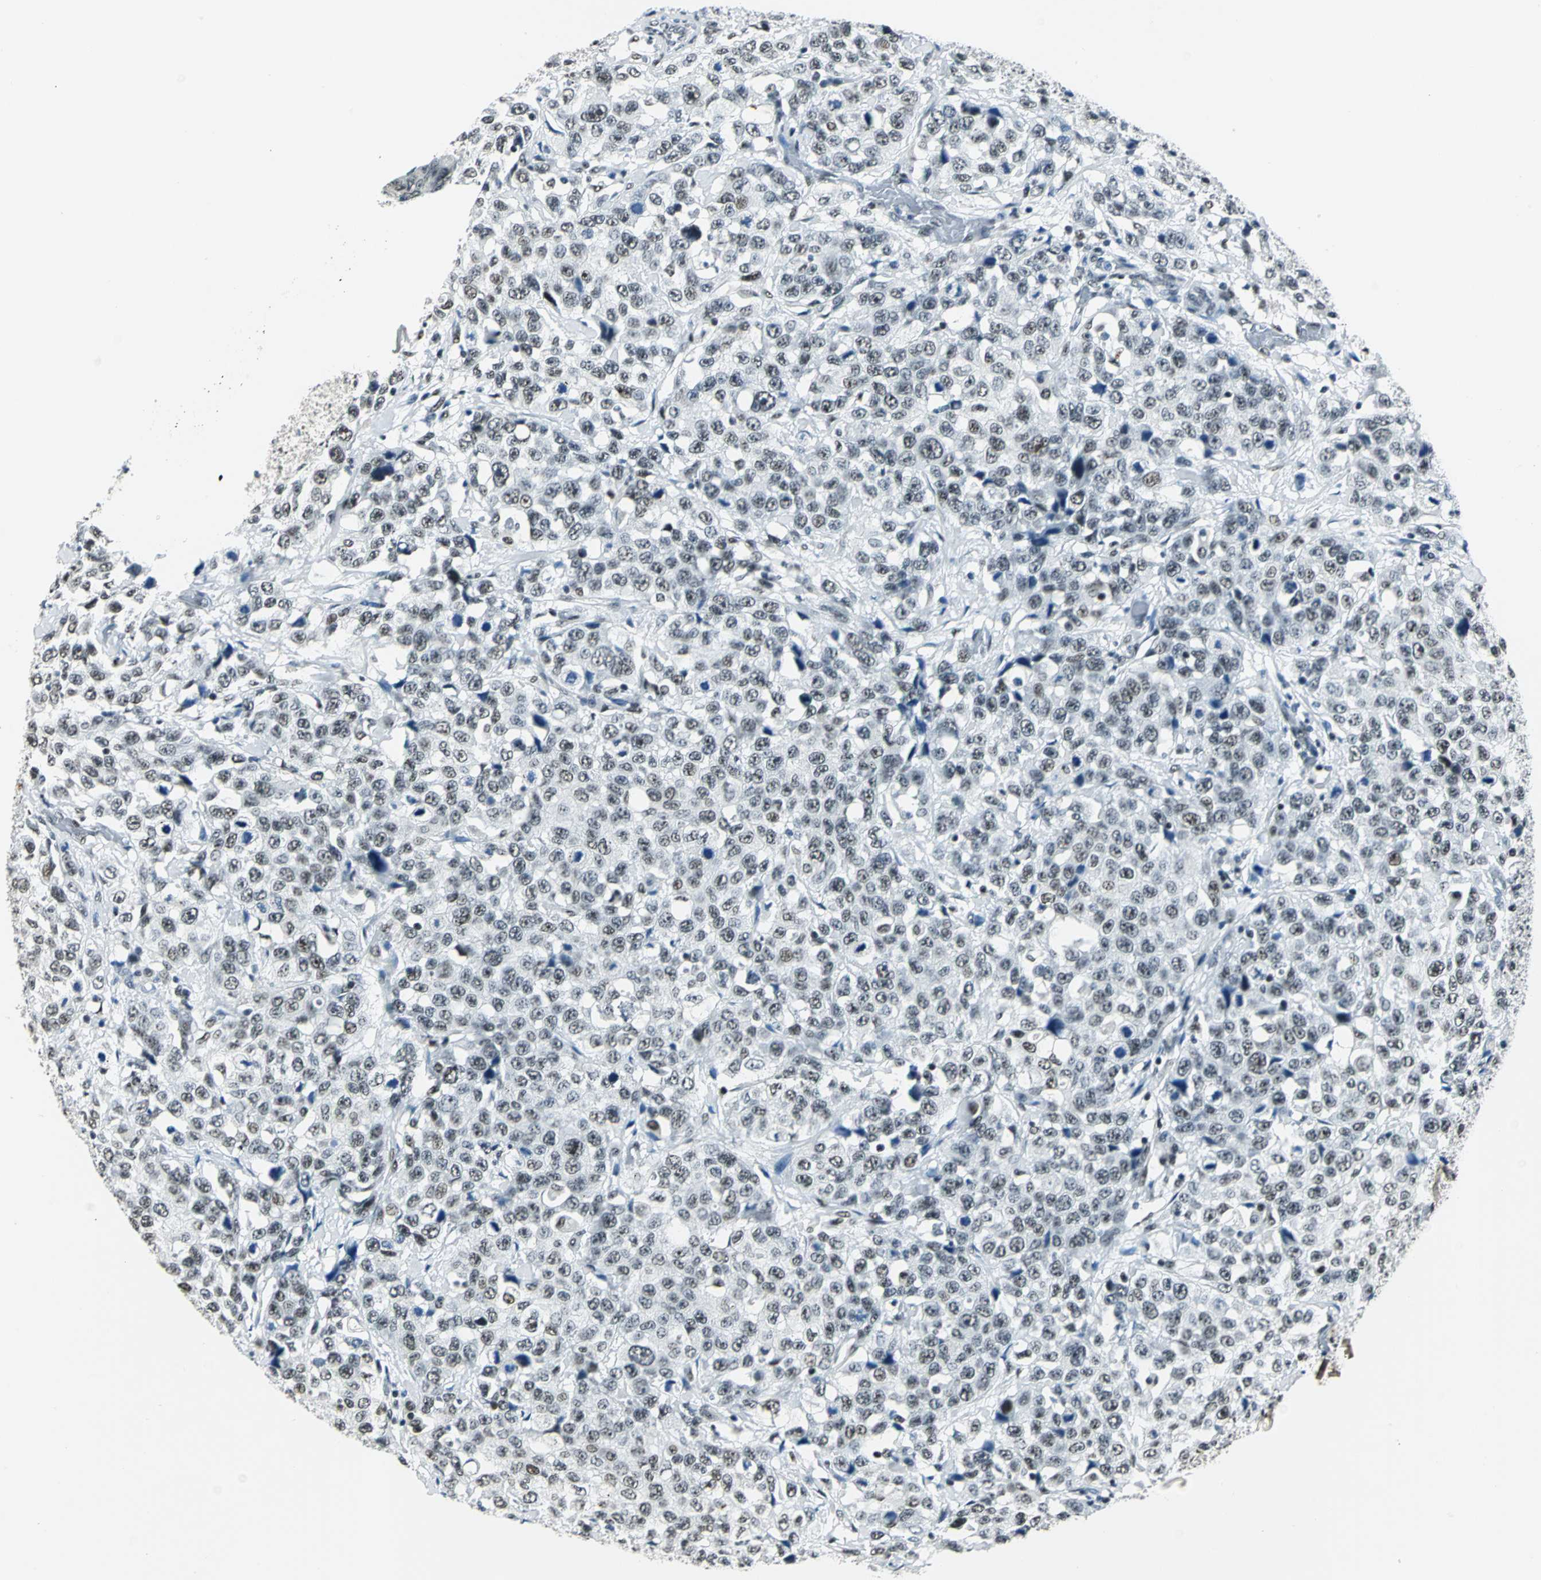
{"staining": {"intensity": "moderate", "quantity": ">75%", "location": "nuclear"}, "tissue": "stomach cancer", "cell_type": "Tumor cells", "image_type": "cancer", "snomed": [{"axis": "morphology", "description": "Normal tissue, NOS"}, {"axis": "morphology", "description": "Adenocarcinoma, NOS"}, {"axis": "topography", "description": "Stomach"}], "caption": "Immunohistochemical staining of human stomach cancer (adenocarcinoma) displays medium levels of moderate nuclear expression in approximately >75% of tumor cells.", "gene": "KAT6B", "patient": {"sex": "male", "age": 48}}